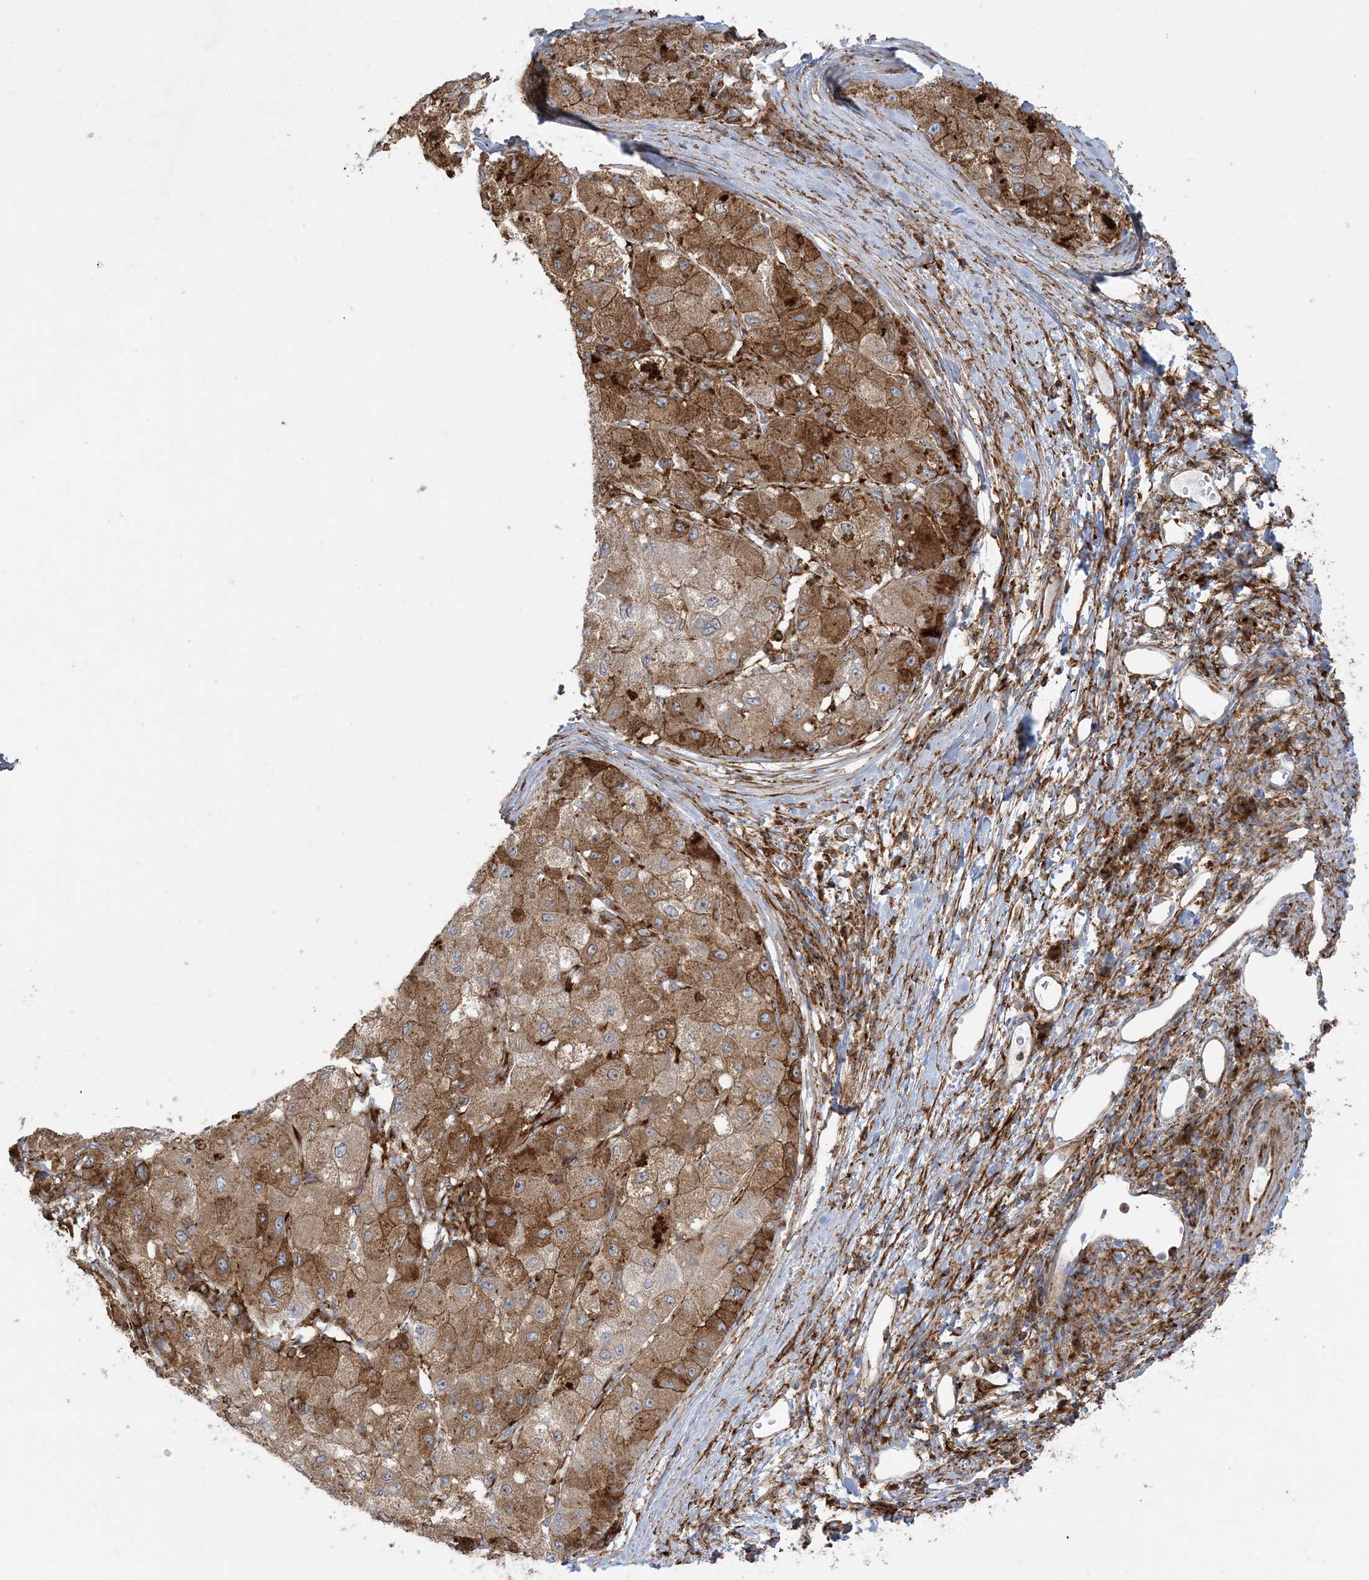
{"staining": {"intensity": "moderate", "quantity": ">75%", "location": "cytoplasmic/membranous"}, "tissue": "liver cancer", "cell_type": "Tumor cells", "image_type": "cancer", "snomed": [{"axis": "morphology", "description": "Carcinoma, Hepatocellular, NOS"}, {"axis": "topography", "description": "Liver"}], "caption": "Protein staining of hepatocellular carcinoma (liver) tissue displays moderate cytoplasmic/membranous positivity in about >75% of tumor cells.", "gene": "DERL3", "patient": {"sex": "male", "age": 80}}